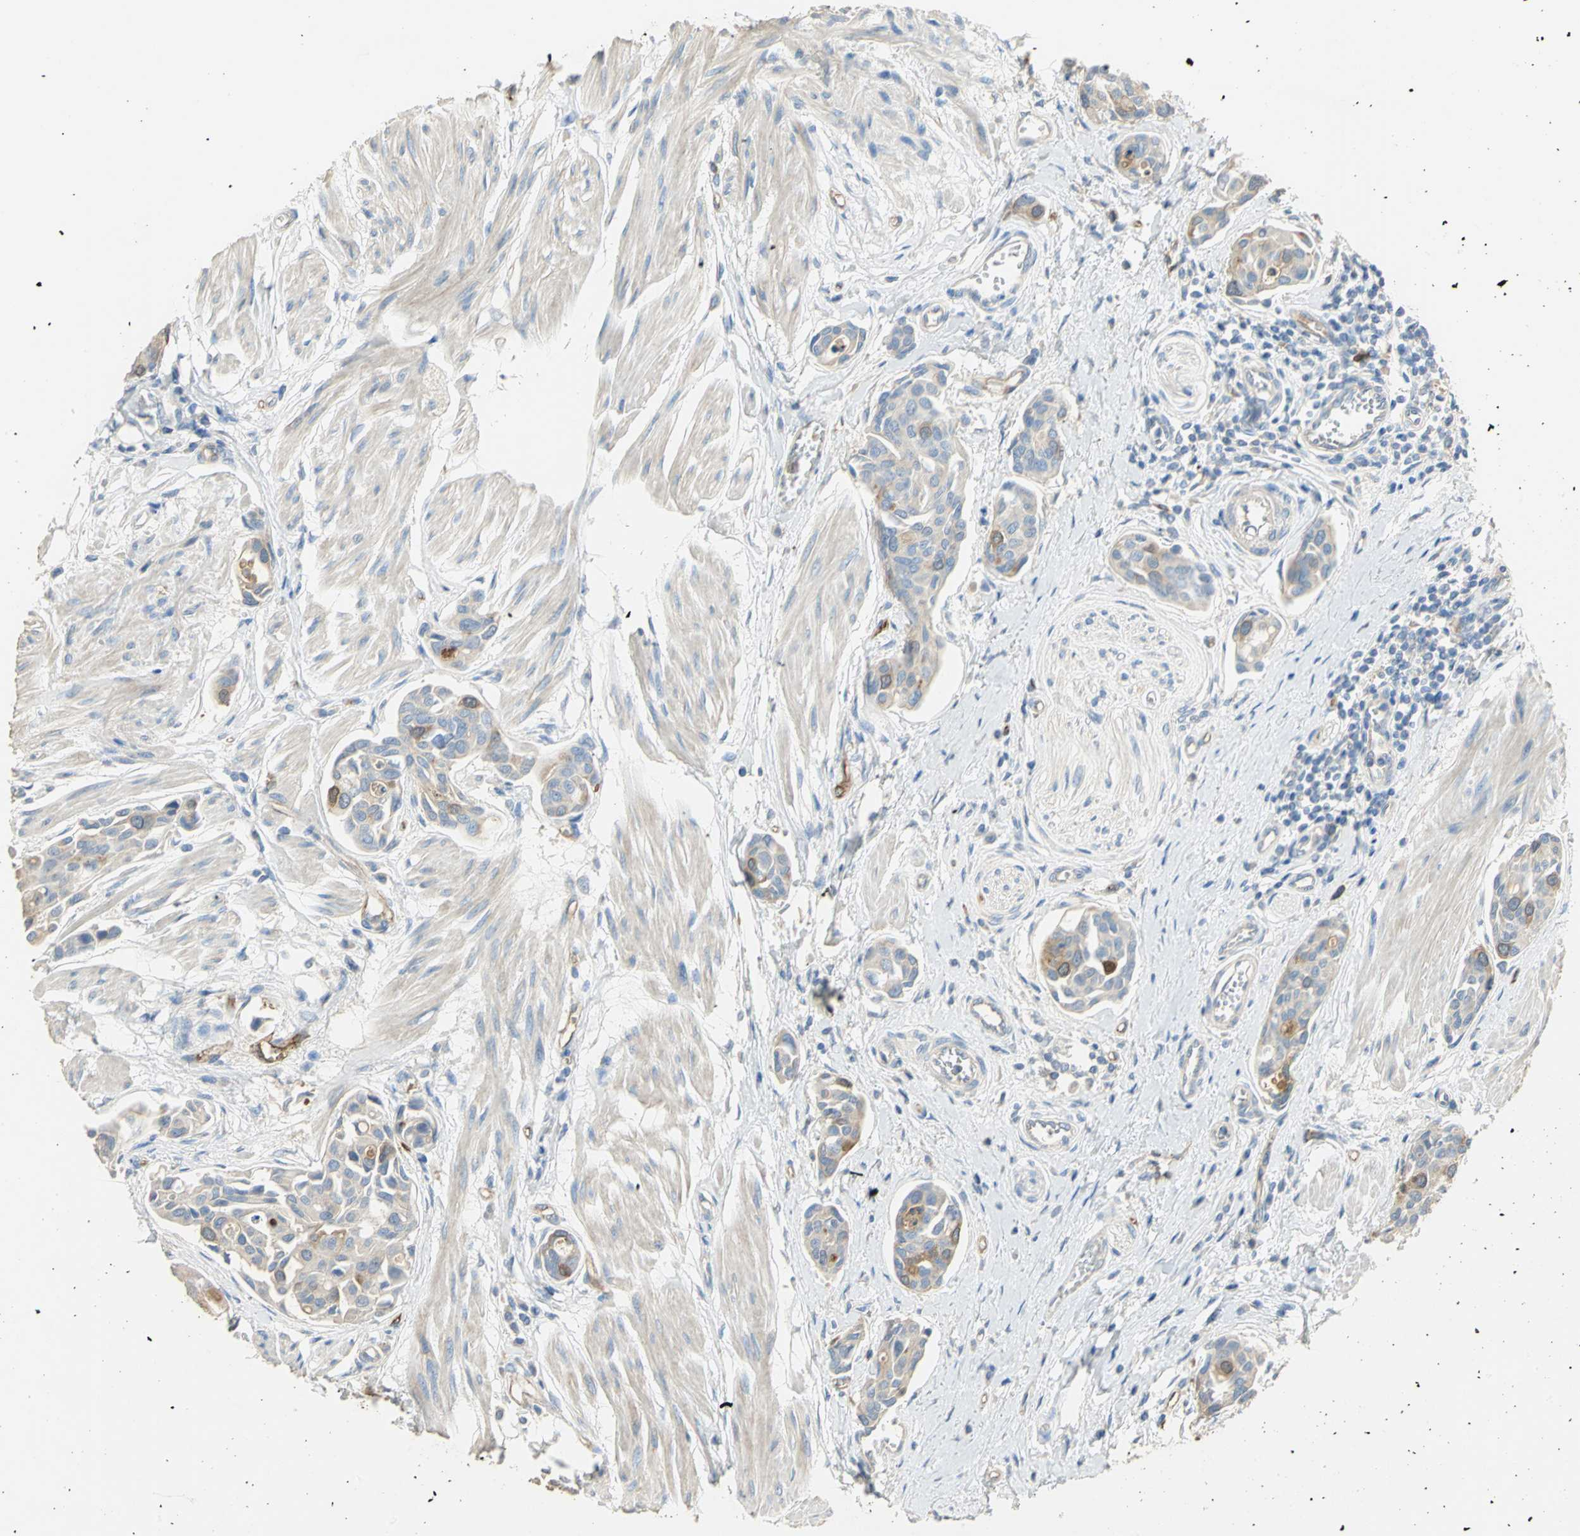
{"staining": {"intensity": "moderate", "quantity": "<25%", "location": "cytoplasmic/membranous"}, "tissue": "urothelial cancer", "cell_type": "Tumor cells", "image_type": "cancer", "snomed": [{"axis": "morphology", "description": "Urothelial carcinoma, High grade"}, {"axis": "topography", "description": "Urinary bladder"}], "caption": "This photomicrograph demonstrates immunohistochemistry (IHC) staining of human urothelial cancer, with low moderate cytoplasmic/membranous positivity in approximately <25% of tumor cells.", "gene": "DLGAP5", "patient": {"sex": "male", "age": 78}}